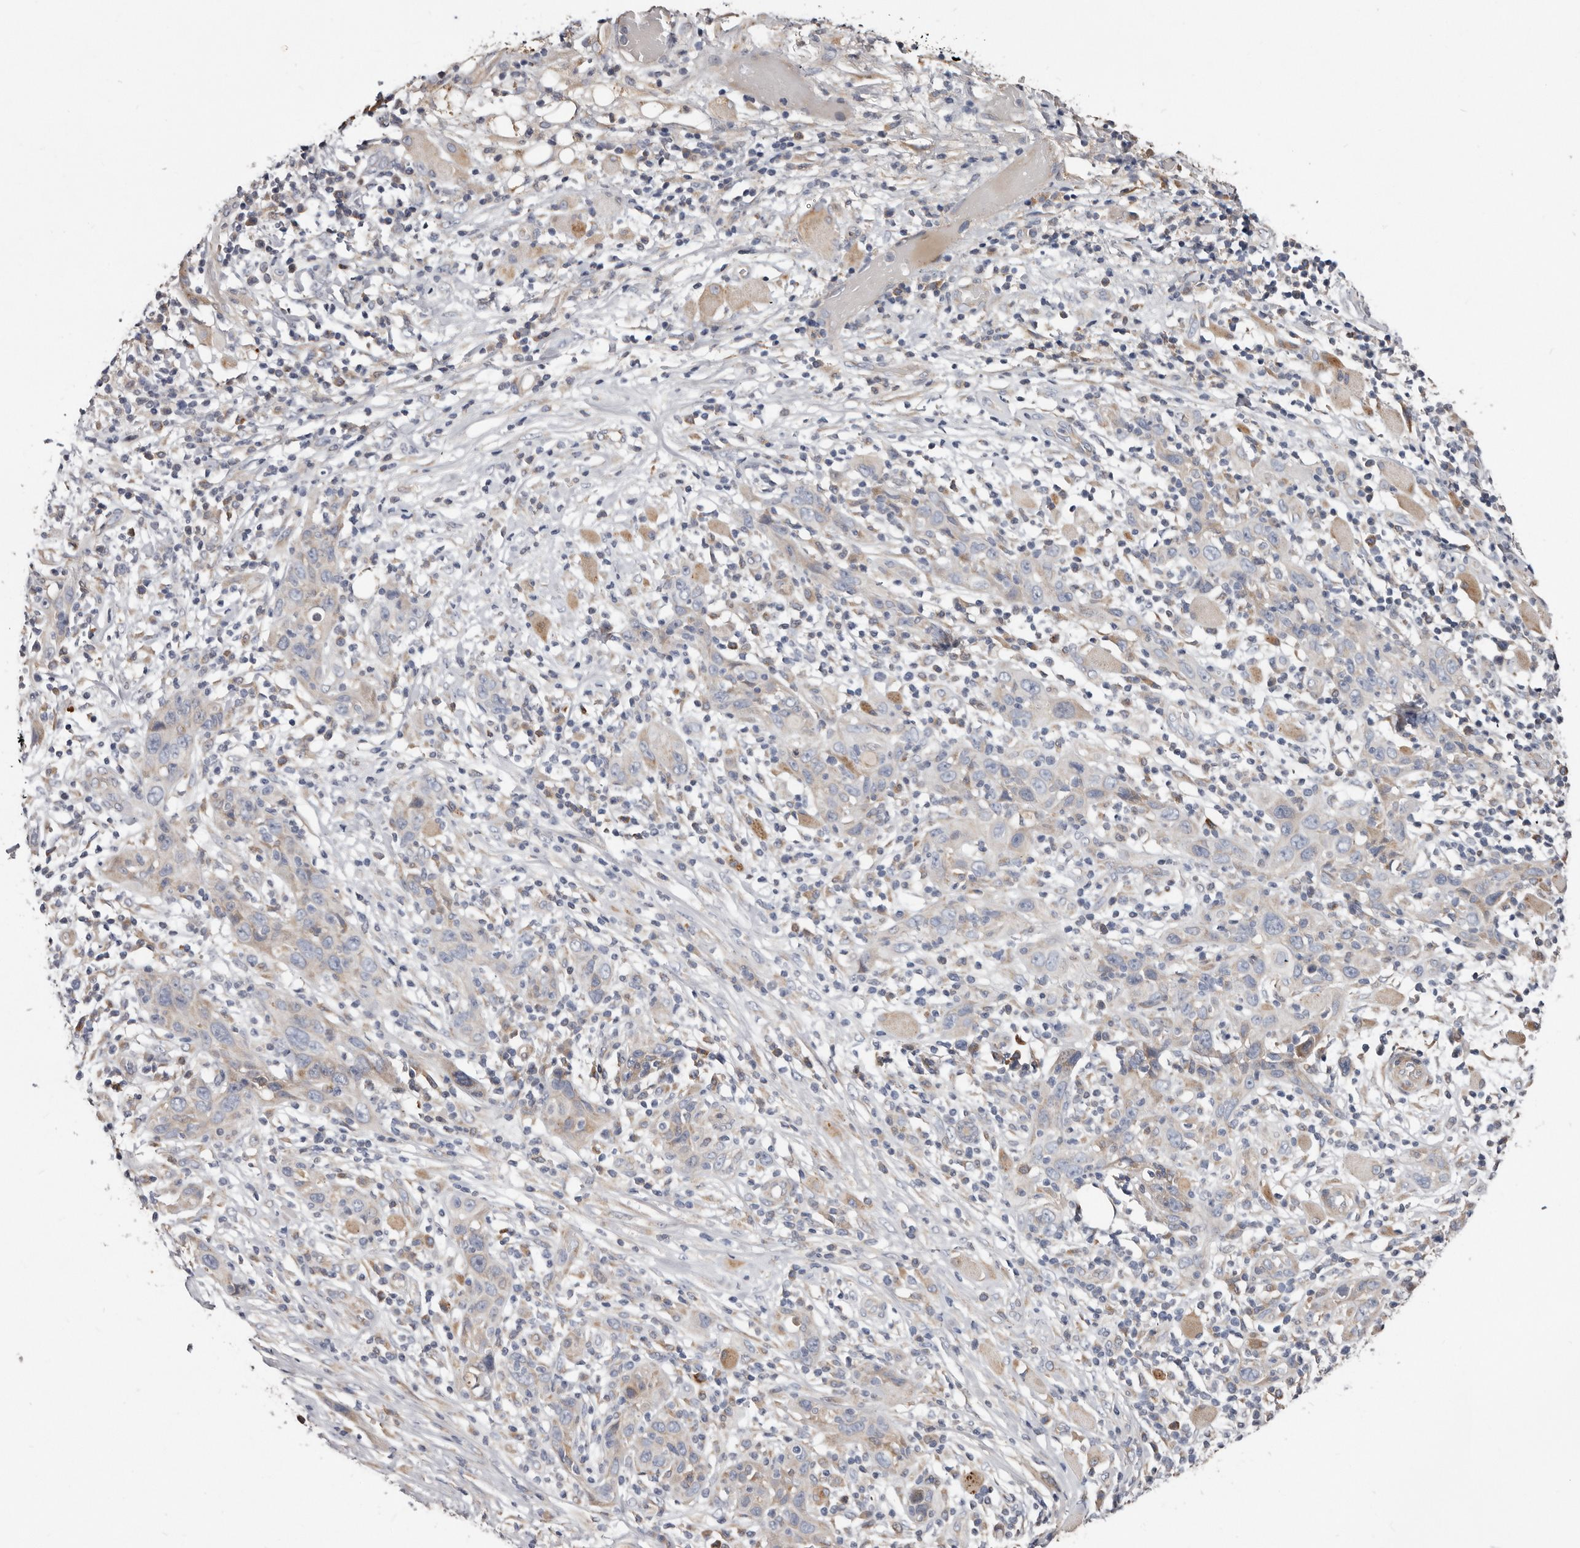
{"staining": {"intensity": "negative", "quantity": "none", "location": "none"}, "tissue": "skin cancer", "cell_type": "Tumor cells", "image_type": "cancer", "snomed": [{"axis": "morphology", "description": "Squamous cell carcinoma, NOS"}, {"axis": "topography", "description": "Skin"}], "caption": "Immunohistochemistry (IHC) photomicrograph of neoplastic tissue: human squamous cell carcinoma (skin) stained with DAB (3,3'-diaminobenzidine) exhibits no significant protein expression in tumor cells. (Stains: DAB immunohistochemistry (IHC) with hematoxylin counter stain, Microscopy: brightfield microscopy at high magnification).", "gene": "ASIC5", "patient": {"sex": "female", "age": 88}}